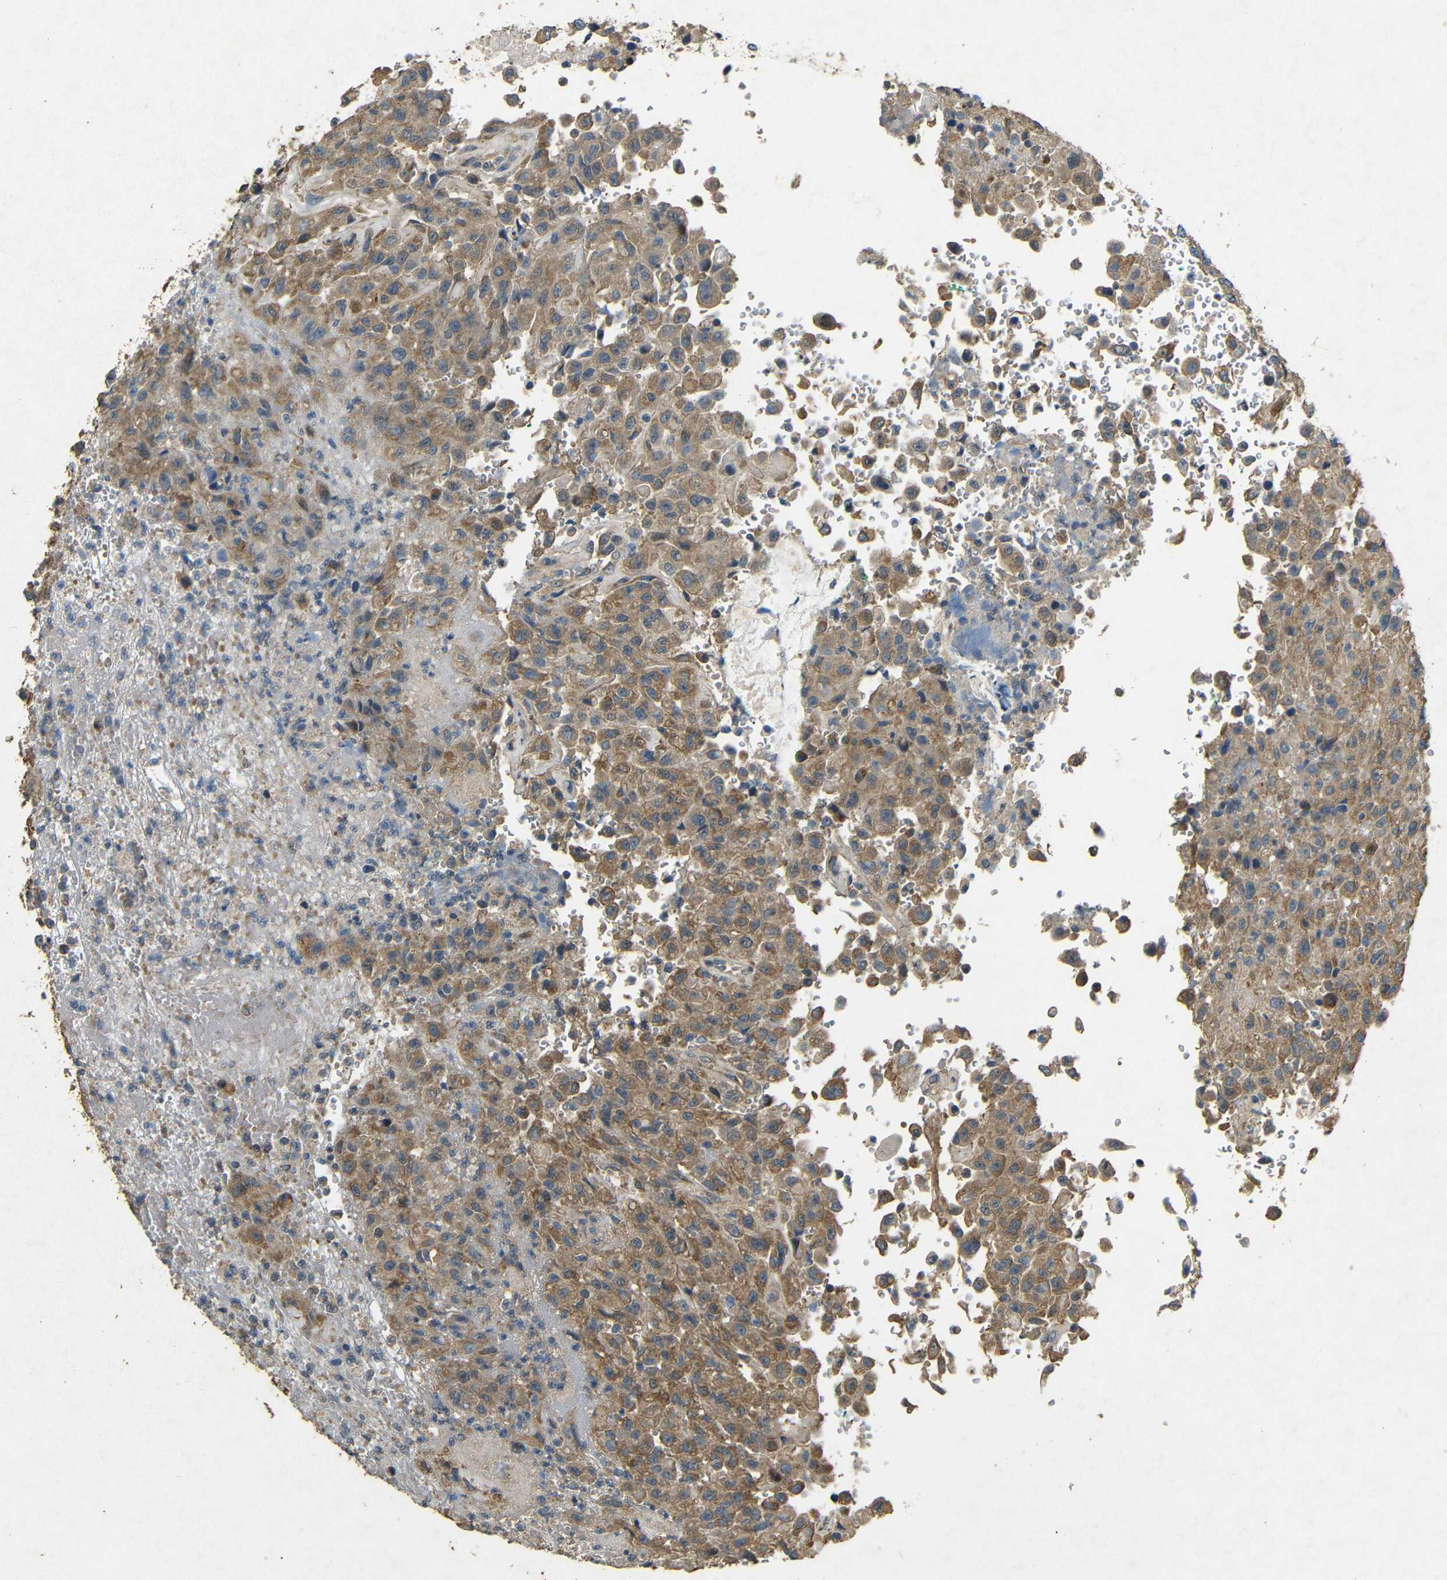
{"staining": {"intensity": "moderate", "quantity": ">75%", "location": "cytoplasmic/membranous"}, "tissue": "urothelial cancer", "cell_type": "Tumor cells", "image_type": "cancer", "snomed": [{"axis": "morphology", "description": "Urothelial carcinoma, High grade"}, {"axis": "topography", "description": "Urinary bladder"}], "caption": "Protein staining of urothelial cancer tissue reveals moderate cytoplasmic/membranous expression in approximately >75% of tumor cells. (brown staining indicates protein expression, while blue staining denotes nuclei).", "gene": "BNIP3", "patient": {"sex": "male", "age": 46}}